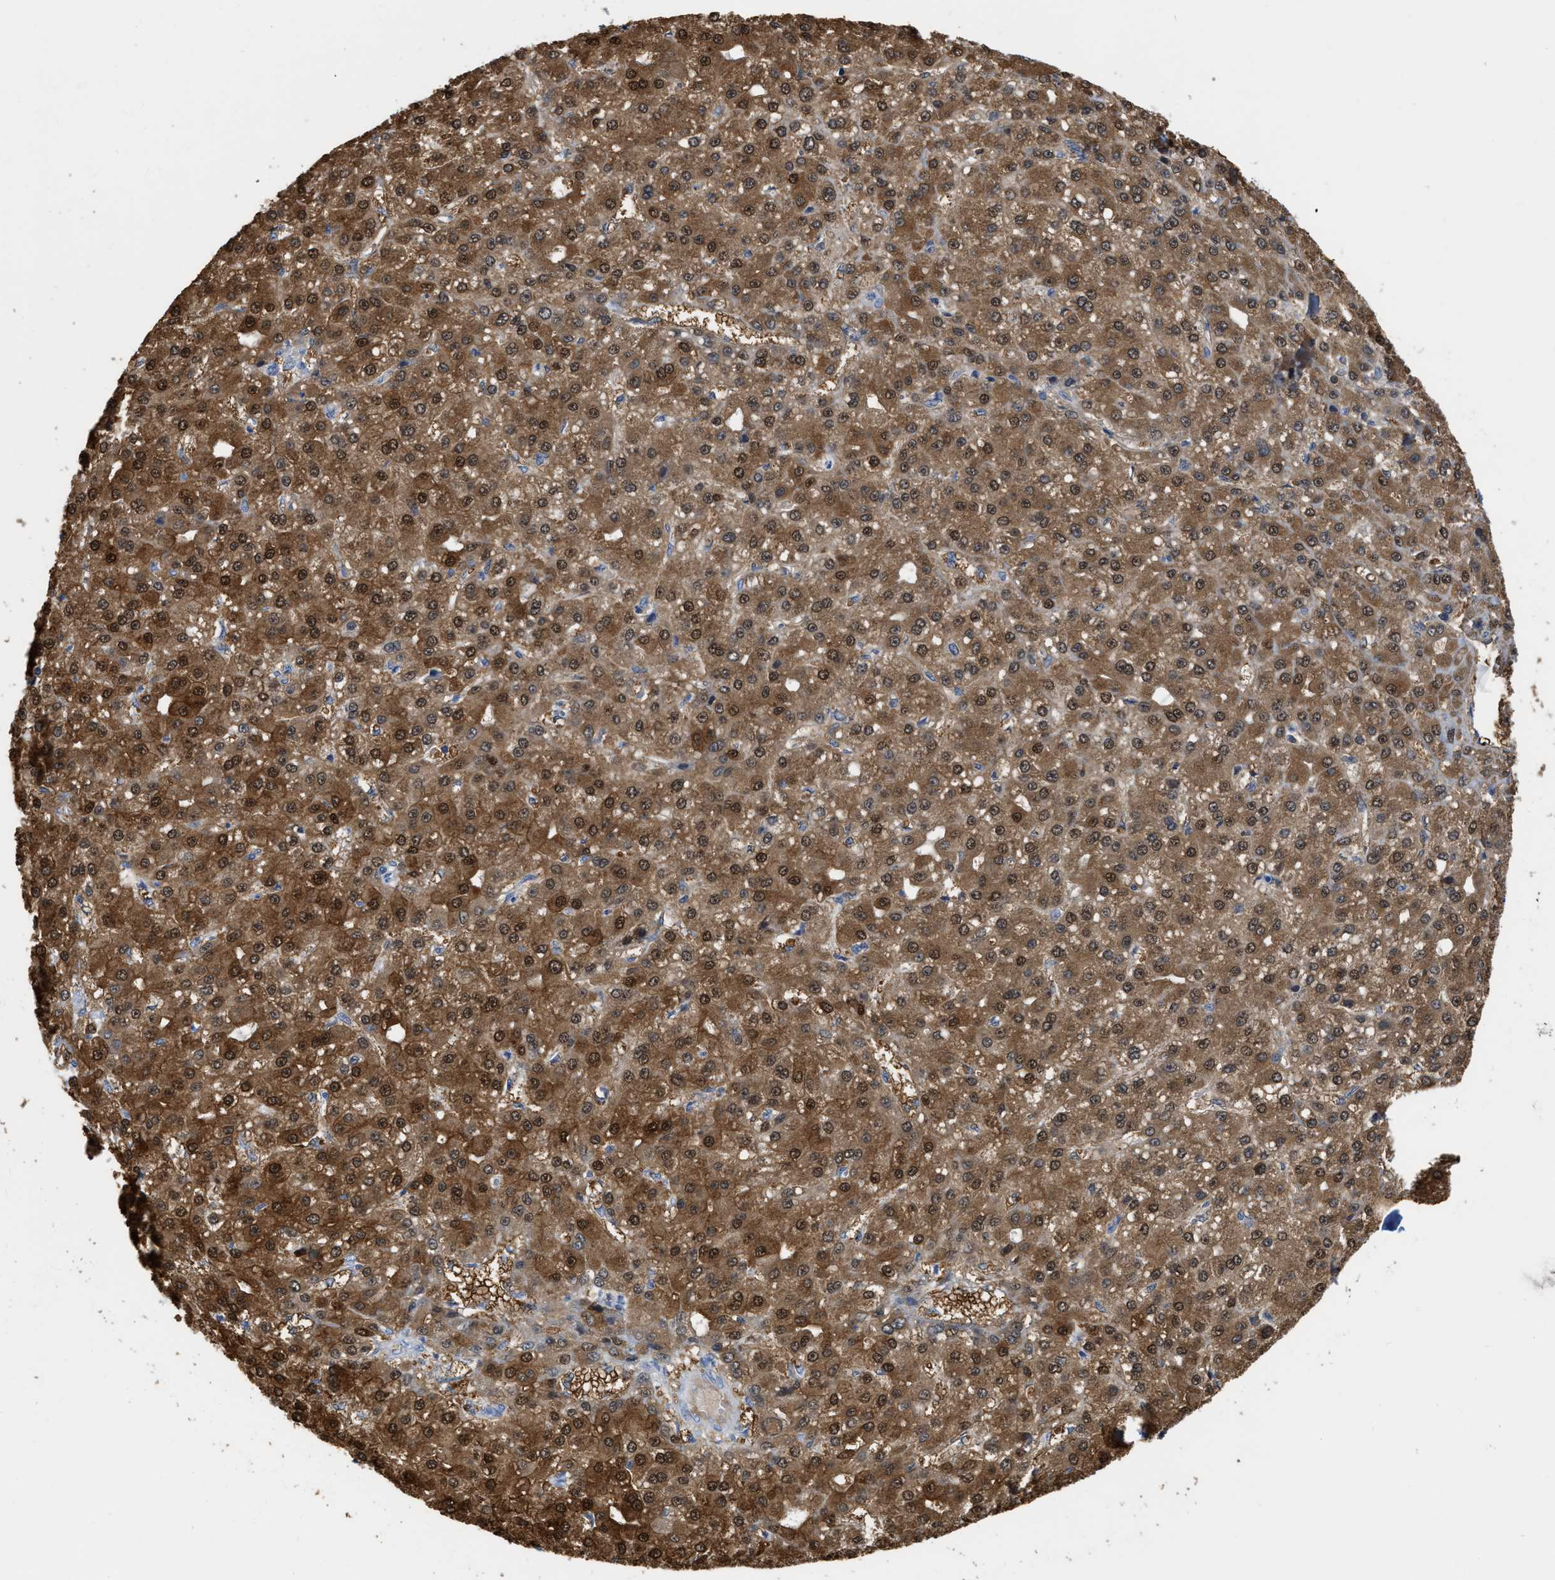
{"staining": {"intensity": "moderate", "quantity": ">75%", "location": "cytoplasmic/membranous"}, "tissue": "liver cancer", "cell_type": "Tumor cells", "image_type": "cancer", "snomed": [{"axis": "morphology", "description": "Carcinoma, Hepatocellular, NOS"}, {"axis": "topography", "description": "Liver"}], "caption": "Liver cancer stained with a brown dye reveals moderate cytoplasmic/membranous positive expression in approximately >75% of tumor cells.", "gene": "CRYM", "patient": {"sex": "male", "age": 67}}